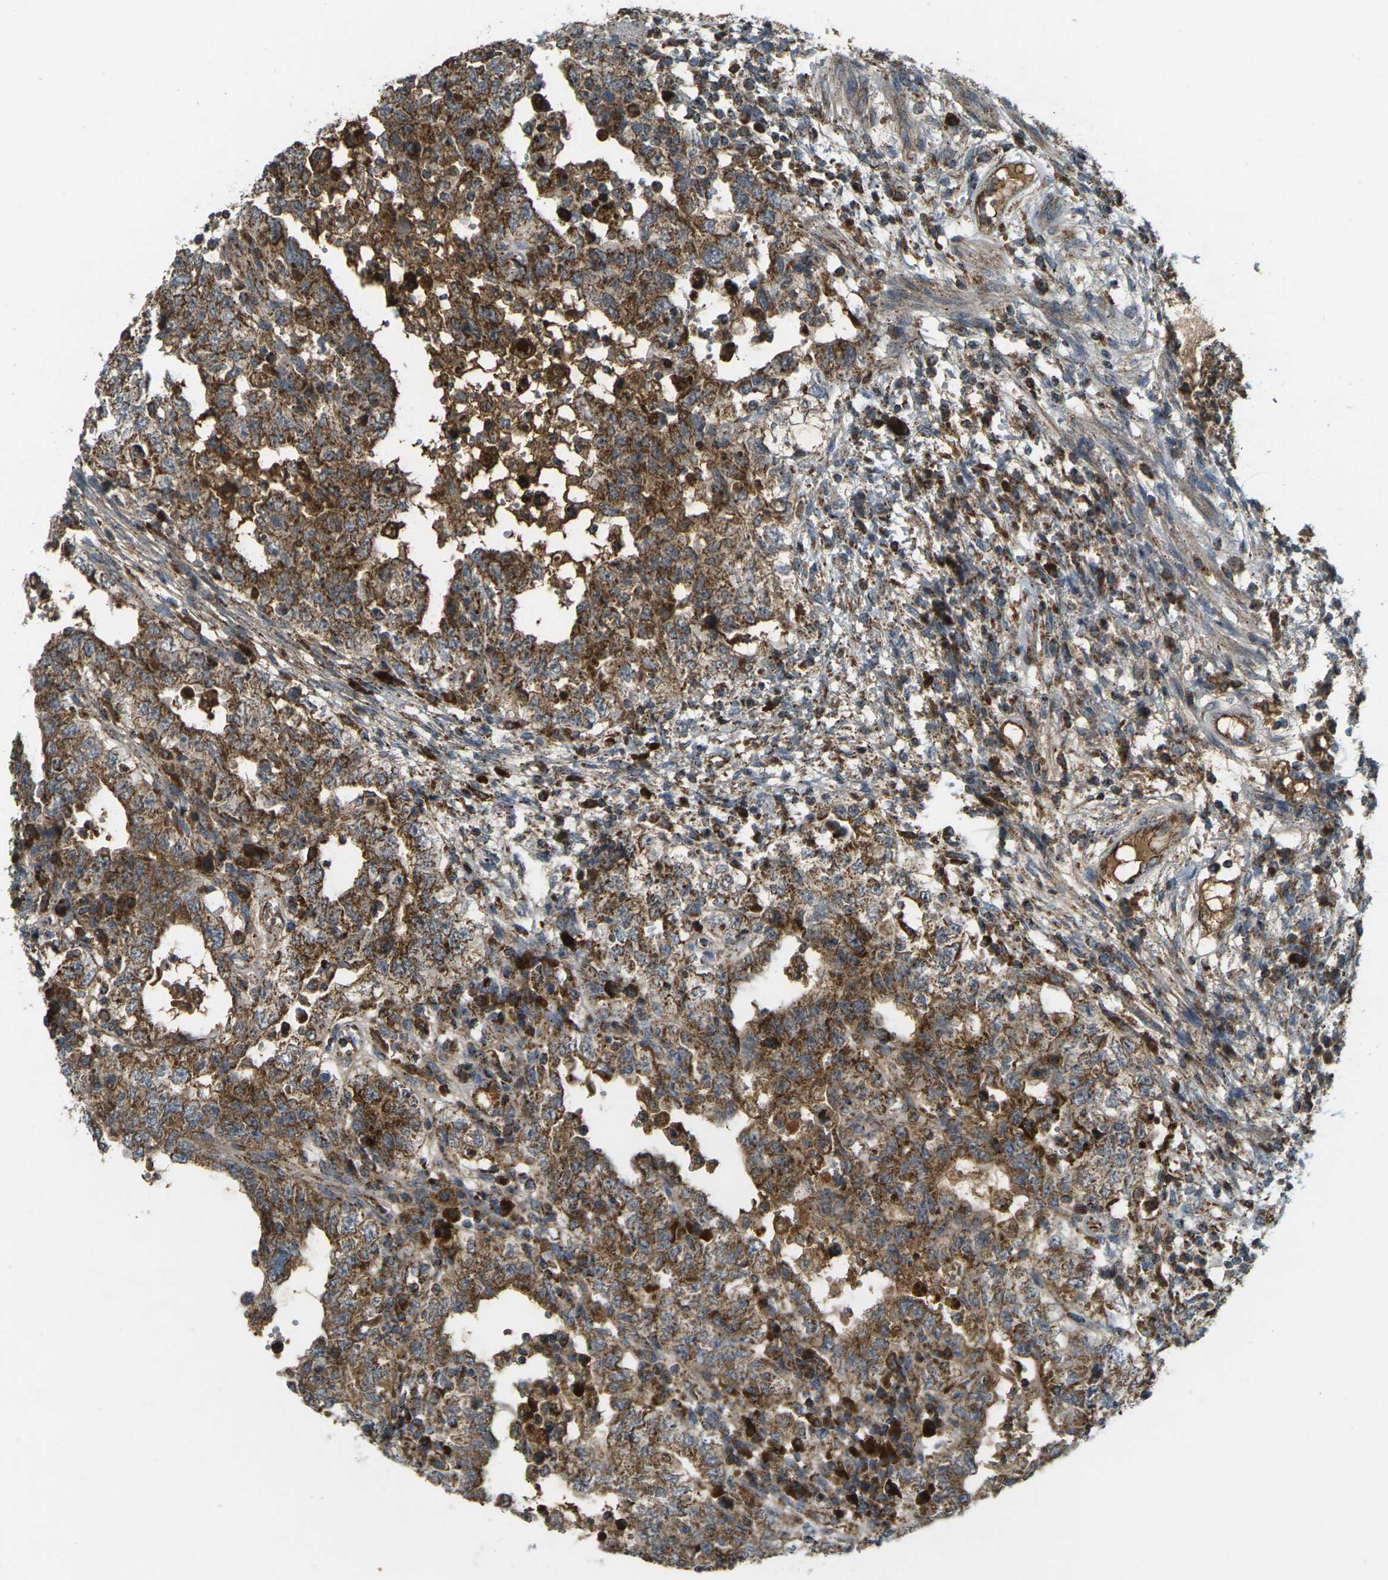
{"staining": {"intensity": "moderate", "quantity": ">75%", "location": "cytoplasmic/membranous"}, "tissue": "testis cancer", "cell_type": "Tumor cells", "image_type": "cancer", "snomed": [{"axis": "morphology", "description": "Carcinoma, Embryonal, NOS"}, {"axis": "topography", "description": "Testis"}], "caption": "A histopathology image of human testis cancer (embryonal carcinoma) stained for a protein exhibits moderate cytoplasmic/membranous brown staining in tumor cells.", "gene": "IGF1R", "patient": {"sex": "male", "age": 26}}